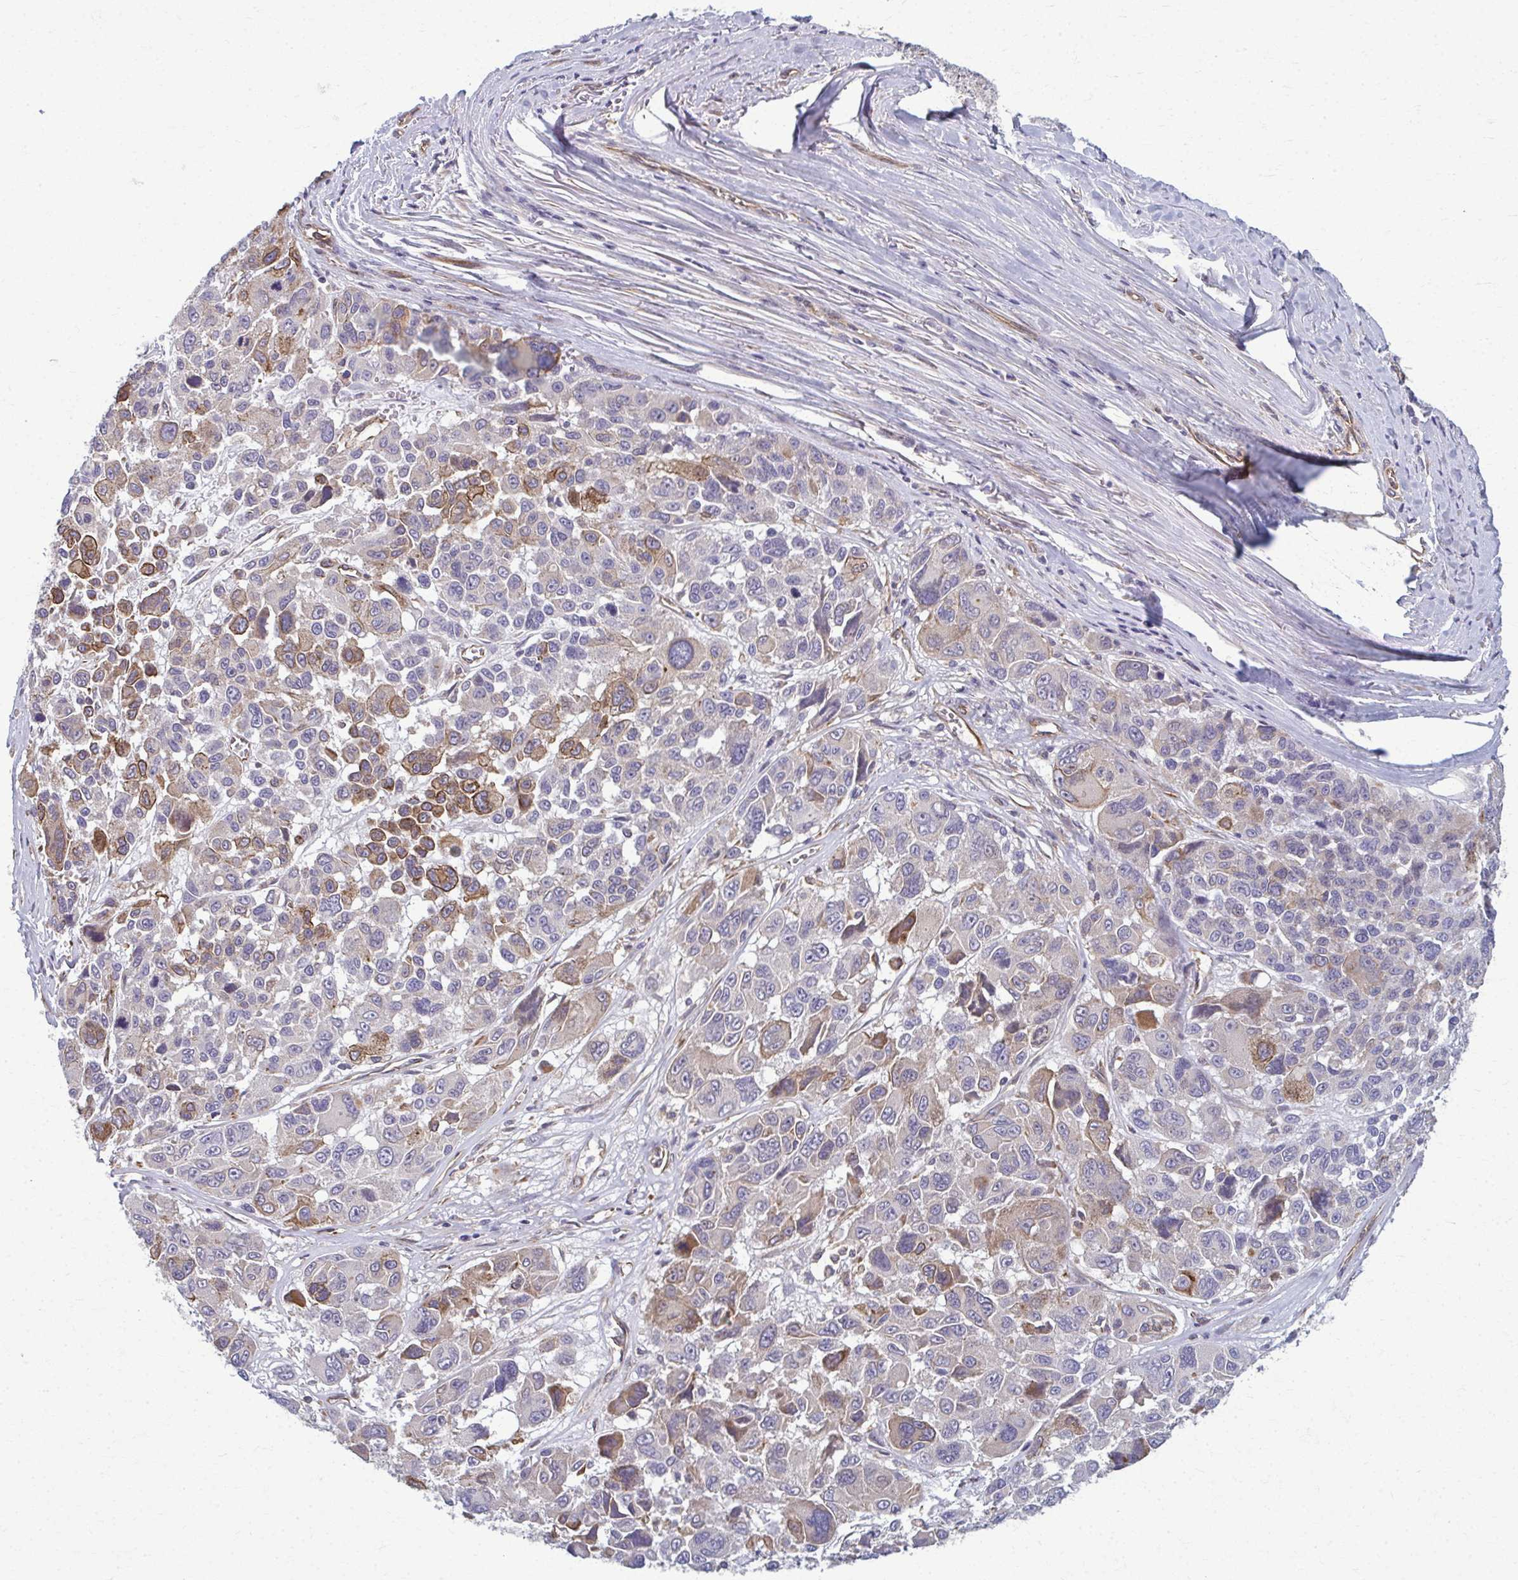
{"staining": {"intensity": "moderate", "quantity": "<25%", "location": "cytoplasmic/membranous"}, "tissue": "melanoma", "cell_type": "Tumor cells", "image_type": "cancer", "snomed": [{"axis": "morphology", "description": "Malignant melanoma, NOS"}, {"axis": "topography", "description": "Skin"}], "caption": "IHC micrograph of neoplastic tissue: human malignant melanoma stained using immunohistochemistry exhibits low levels of moderate protein expression localized specifically in the cytoplasmic/membranous of tumor cells, appearing as a cytoplasmic/membranous brown color.", "gene": "EID2B", "patient": {"sex": "female", "age": 66}}